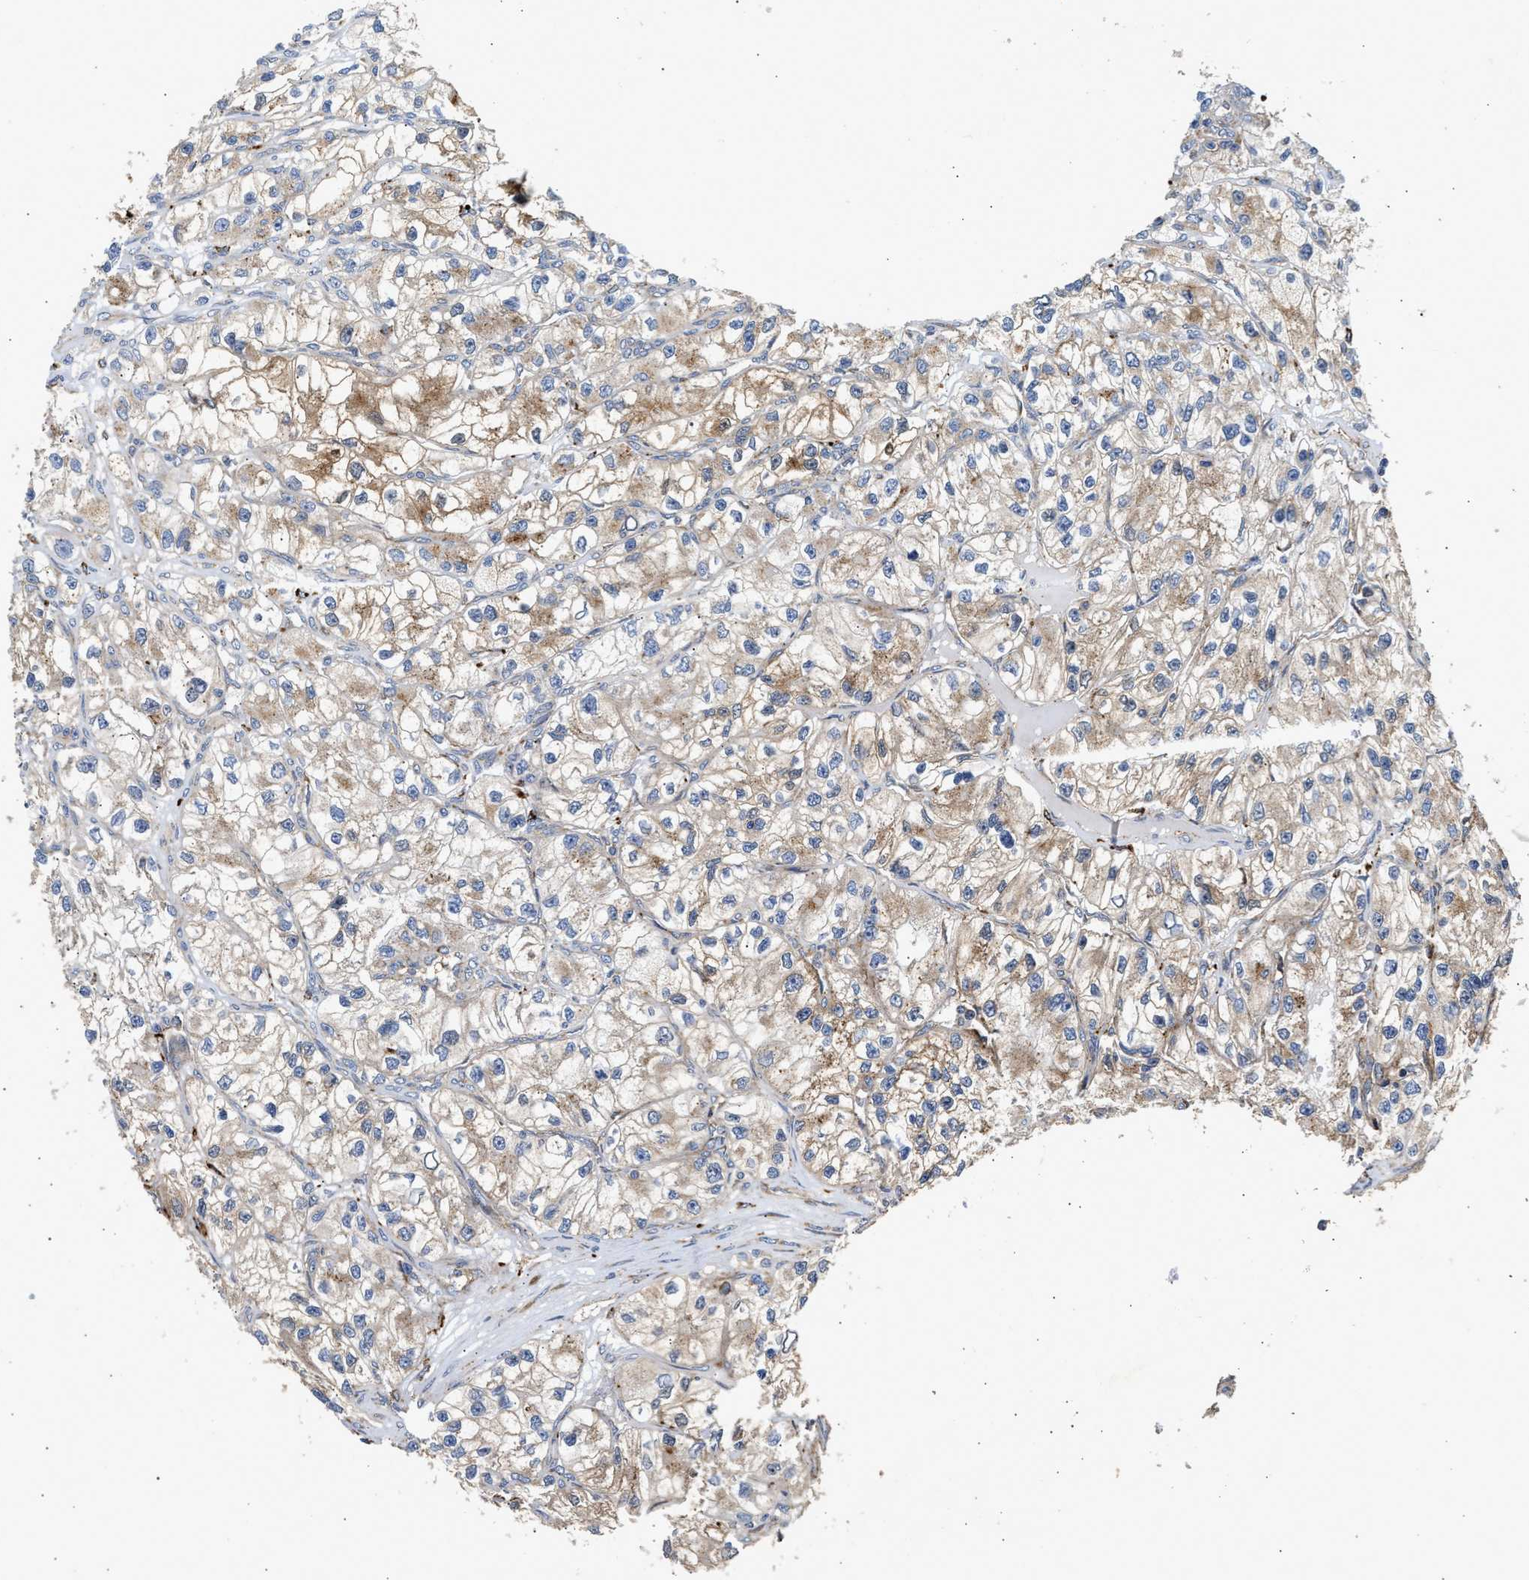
{"staining": {"intensity": "moderate", "quantity": ">75%", "location": "cytoplasmic/membranous"}, "tissue": "renal cancer", "cell_type": "Tumor cells", "image_type": "cancer", "snomed": [{"axis": "morphology", "description": "Adenocarcinoma, NOS"}, {"axis": "topography", "description": "Kidney"}], "caption": "This micrograph exhibits immunohistochemistry staining of adenocarcinoma (renal), with medium moderate cytoplasmic/membranous staining in about >75% of tumor cells.", "gene": "AMZ1", "patient": {"sex": "female", "age": 57}}